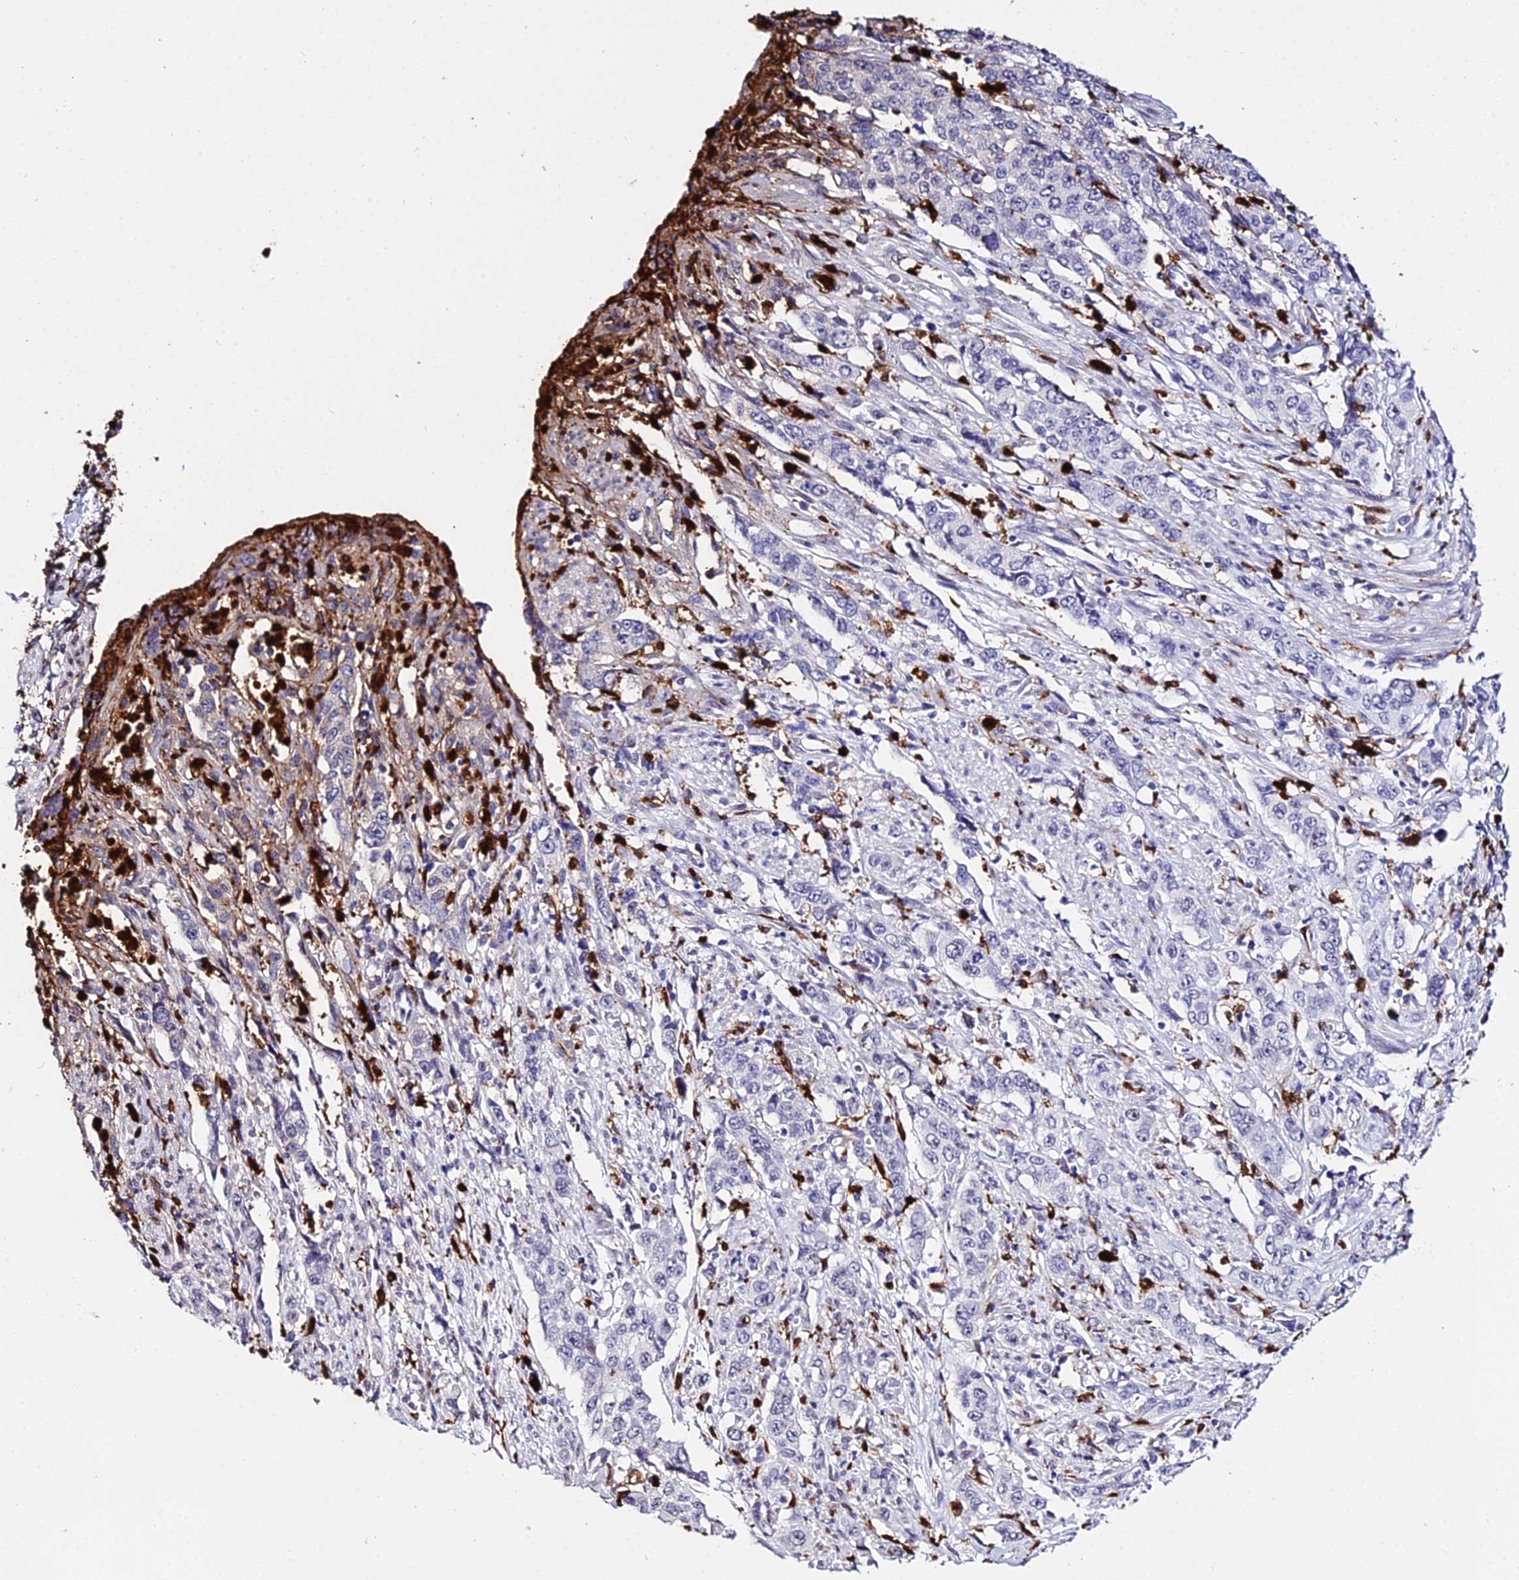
{"staining": {"intensity": "negative", "quantity": "none", "location": "none"}, "tissue": "stomach cancer", "cell_type": "Tumor cells", "image_type": "cancer", "snomed": [{"axis": "morphology", "description": "Adenocarcinoma, NOS"}, {"axis": "topography", "description": "Stomach, upper"}], "caption": "Immunohistochemistry of human adenocarcinoma (stomach) demonstrates no positivity in tumor cells.", "gene": "MCM10", "patient": {"sex": "male", "age": 62}}